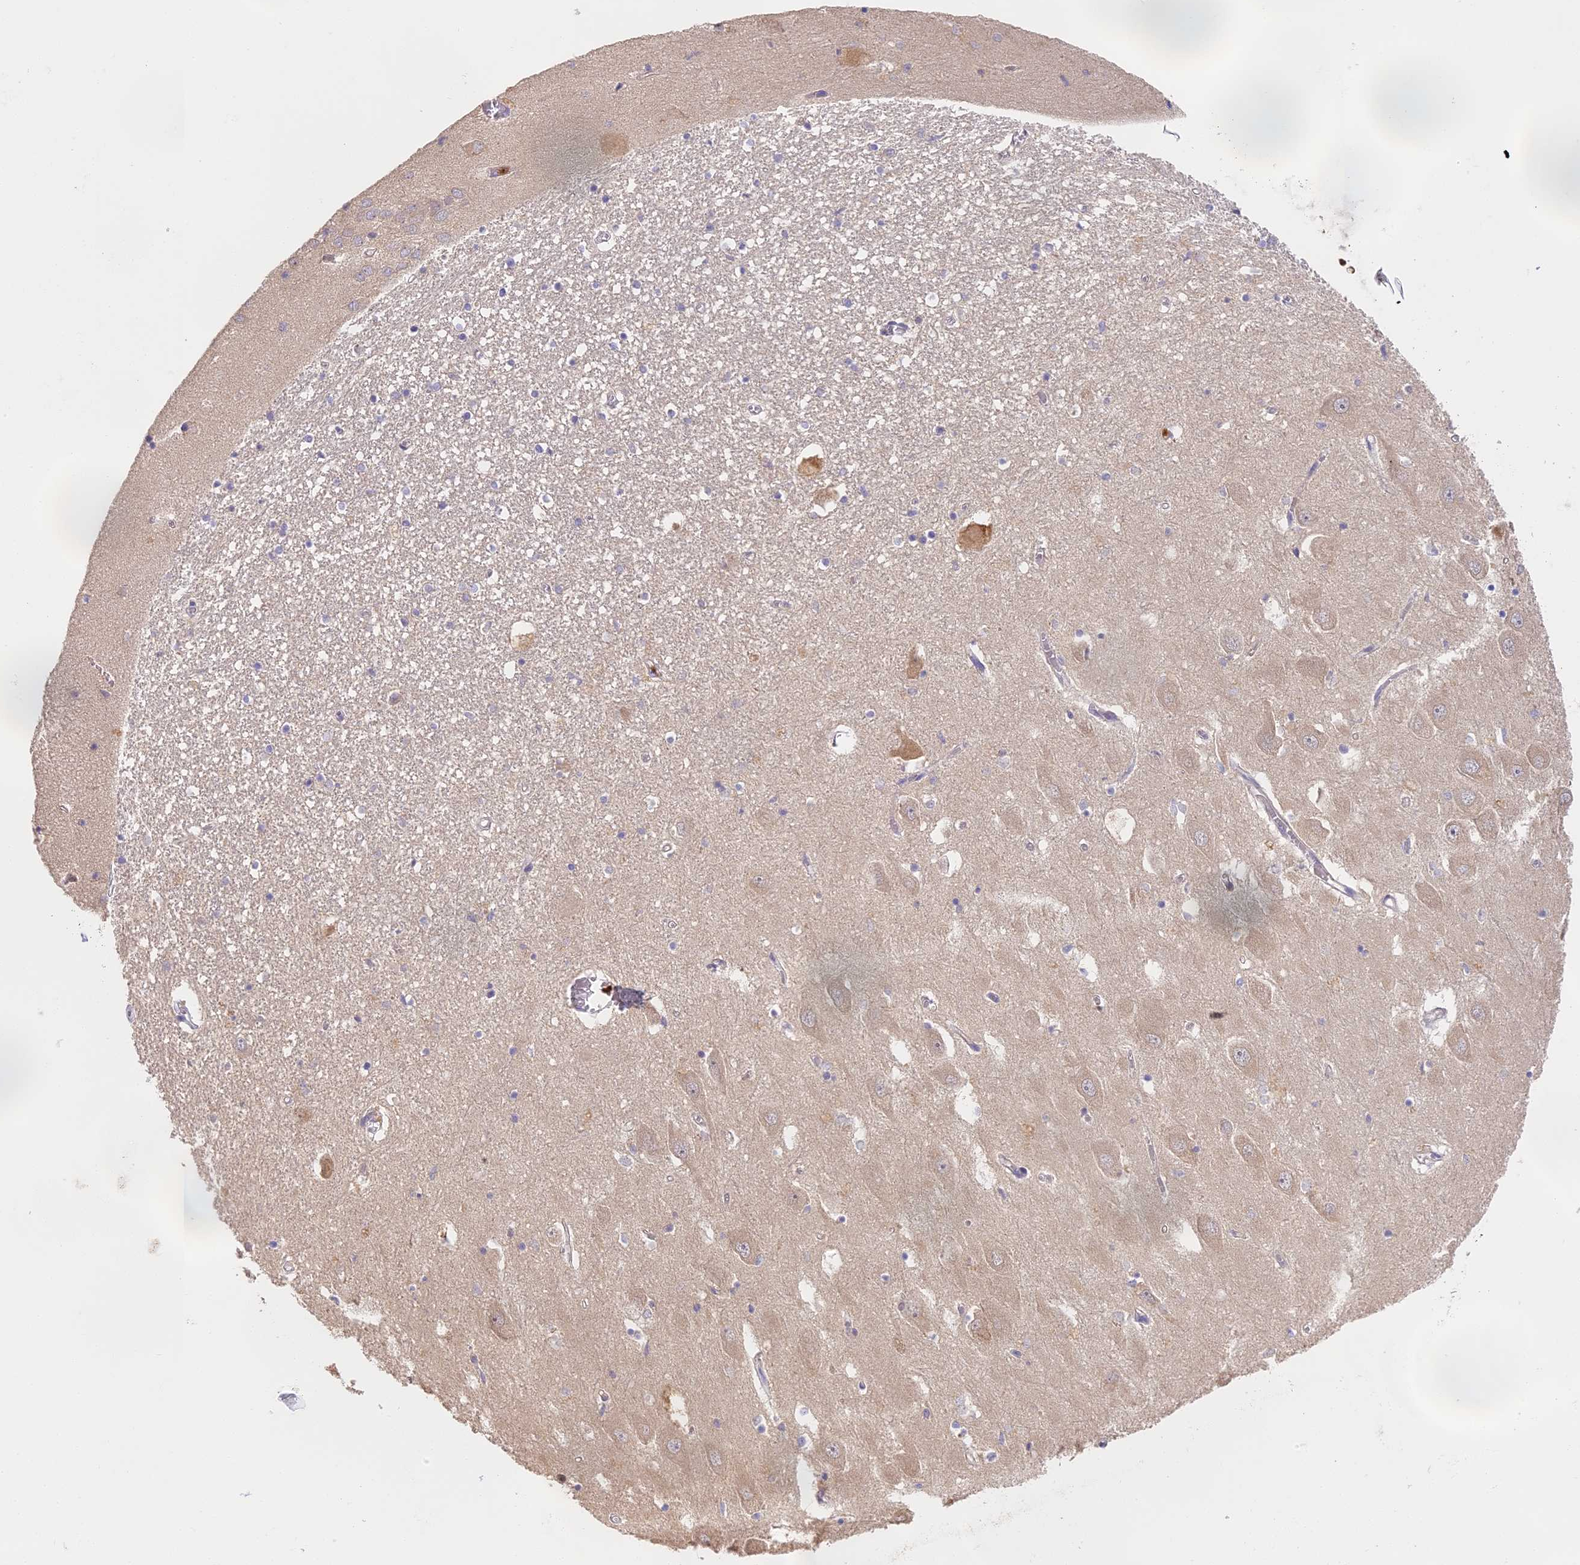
{"staining": {"intensity": "negative", "quantity": "none", "location": "none"}, "tissue": "hippocampus", "cell_type": "Glial cells", "image_type": "normal", "snomed": [{"axis": "morphology", "description": "Normal tissue, NOS"}, {"axis": "topography", "description": "Hippocampus"}], "caption": "Immunohistochemistry histopathology image of unremarkable human hippocampus stained for a protein (brown), which shows no staining in glial cells. (Stains: DAB immunohistochemistry (IHC) with hematoxylin counter stain, Microscopy: brightfield microscopy at high magnification).", "gene": "NCF4", "patient": {"sex": "female", "age": 64}}